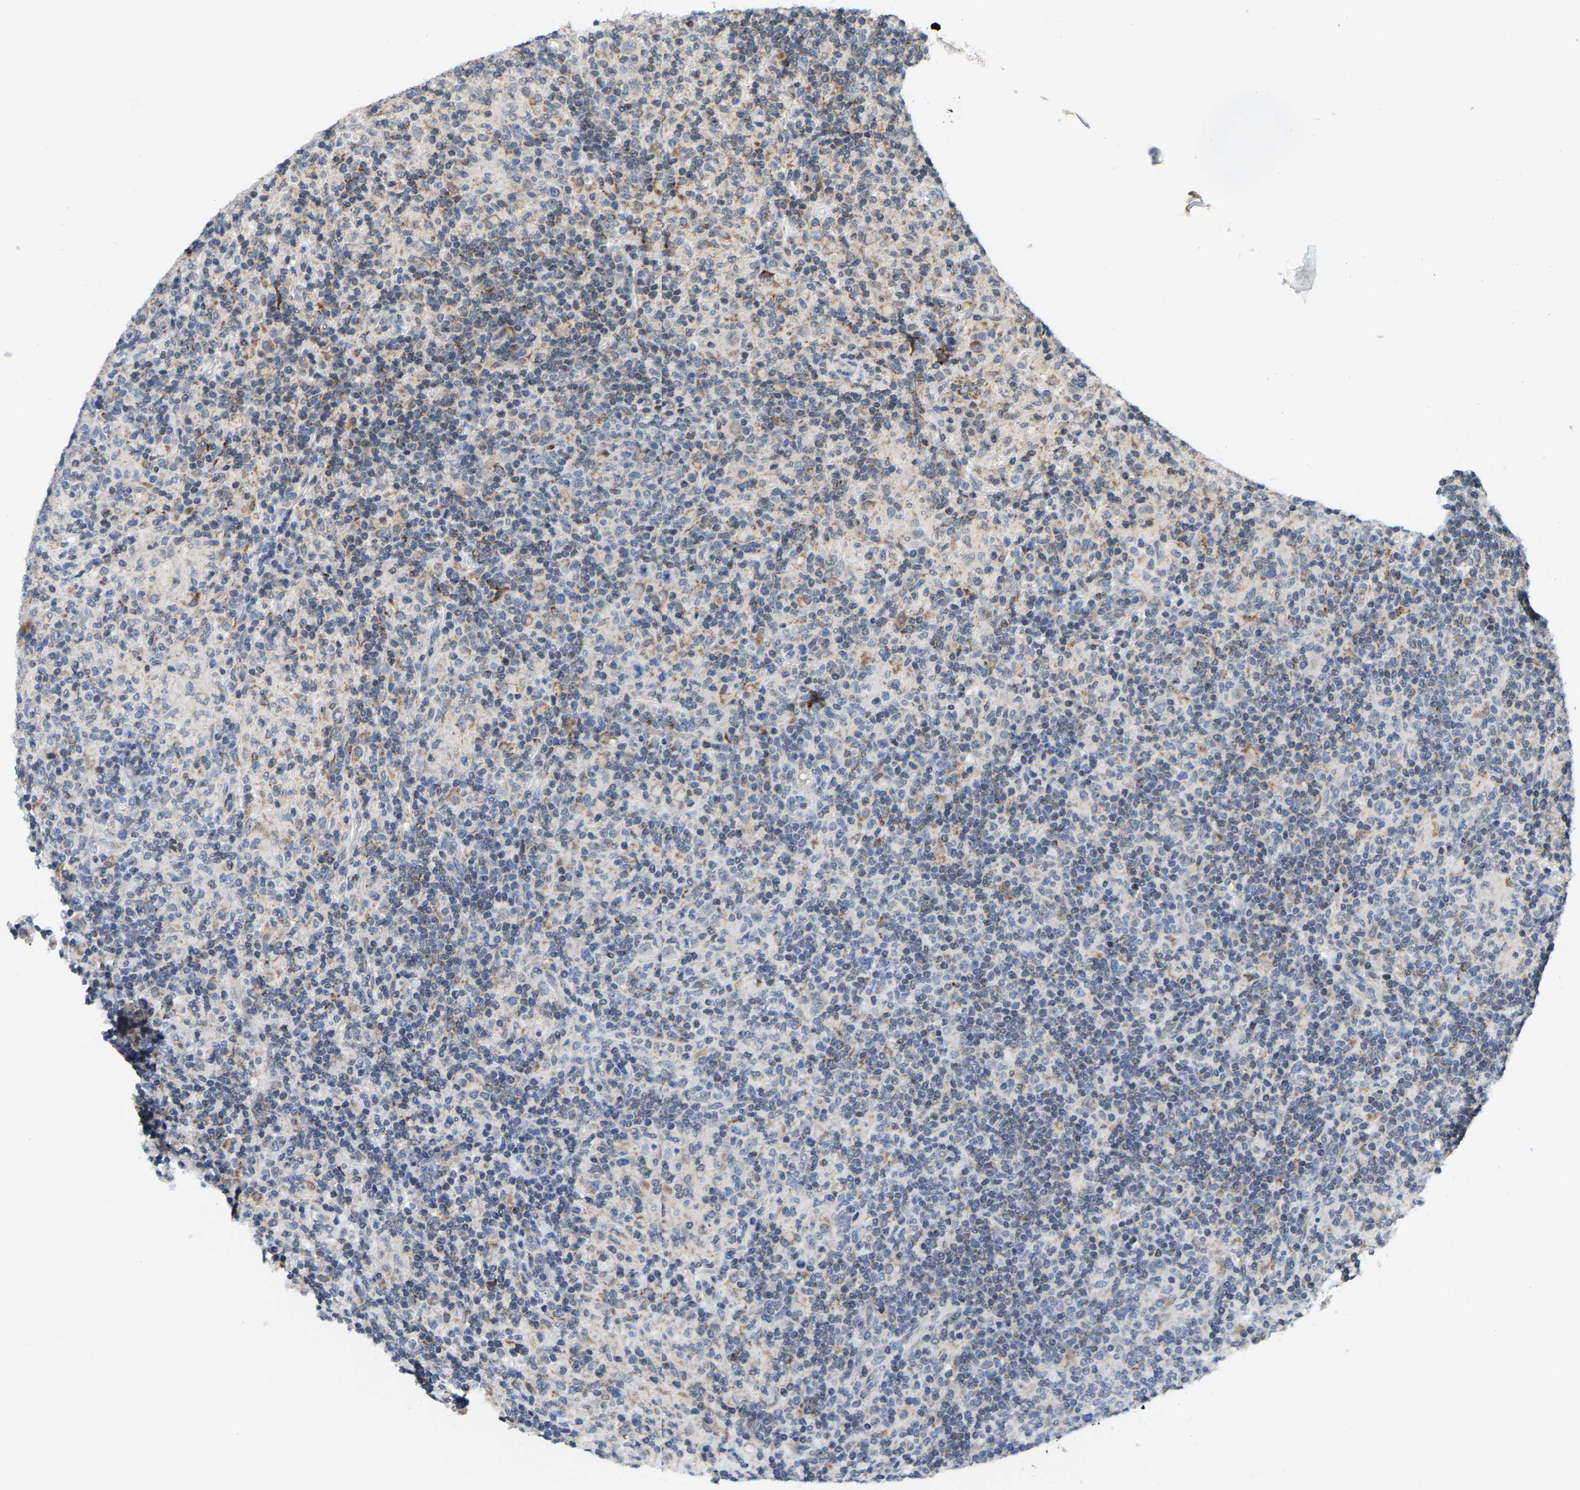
{"staining": {"intensity": "negative", "quantity": "none", "location": "none"}, "tissue": "lymphoma", "cell_type": "Tumor cells", "image_type": "cancer", "snomed": [{"axis": "morphology", "description": "Hodgkin's disease, NOS"}, {"axis": "topography", "description": "Lymph node"}], "caption": "High magnification brightfield microscopy of Hodgkin's disease stained with DAB (brown) and counterstained with hematoxylin (blue): tumor cells show no significant expression. Brightfield microscopy of IHC stained with DAB (3,3'-diaminobenzidine) (brown) and hematoxylin (blue), captured at high magnification.", "gene": "TDRKH", "patient": {"sex": "male", "age": 70}}